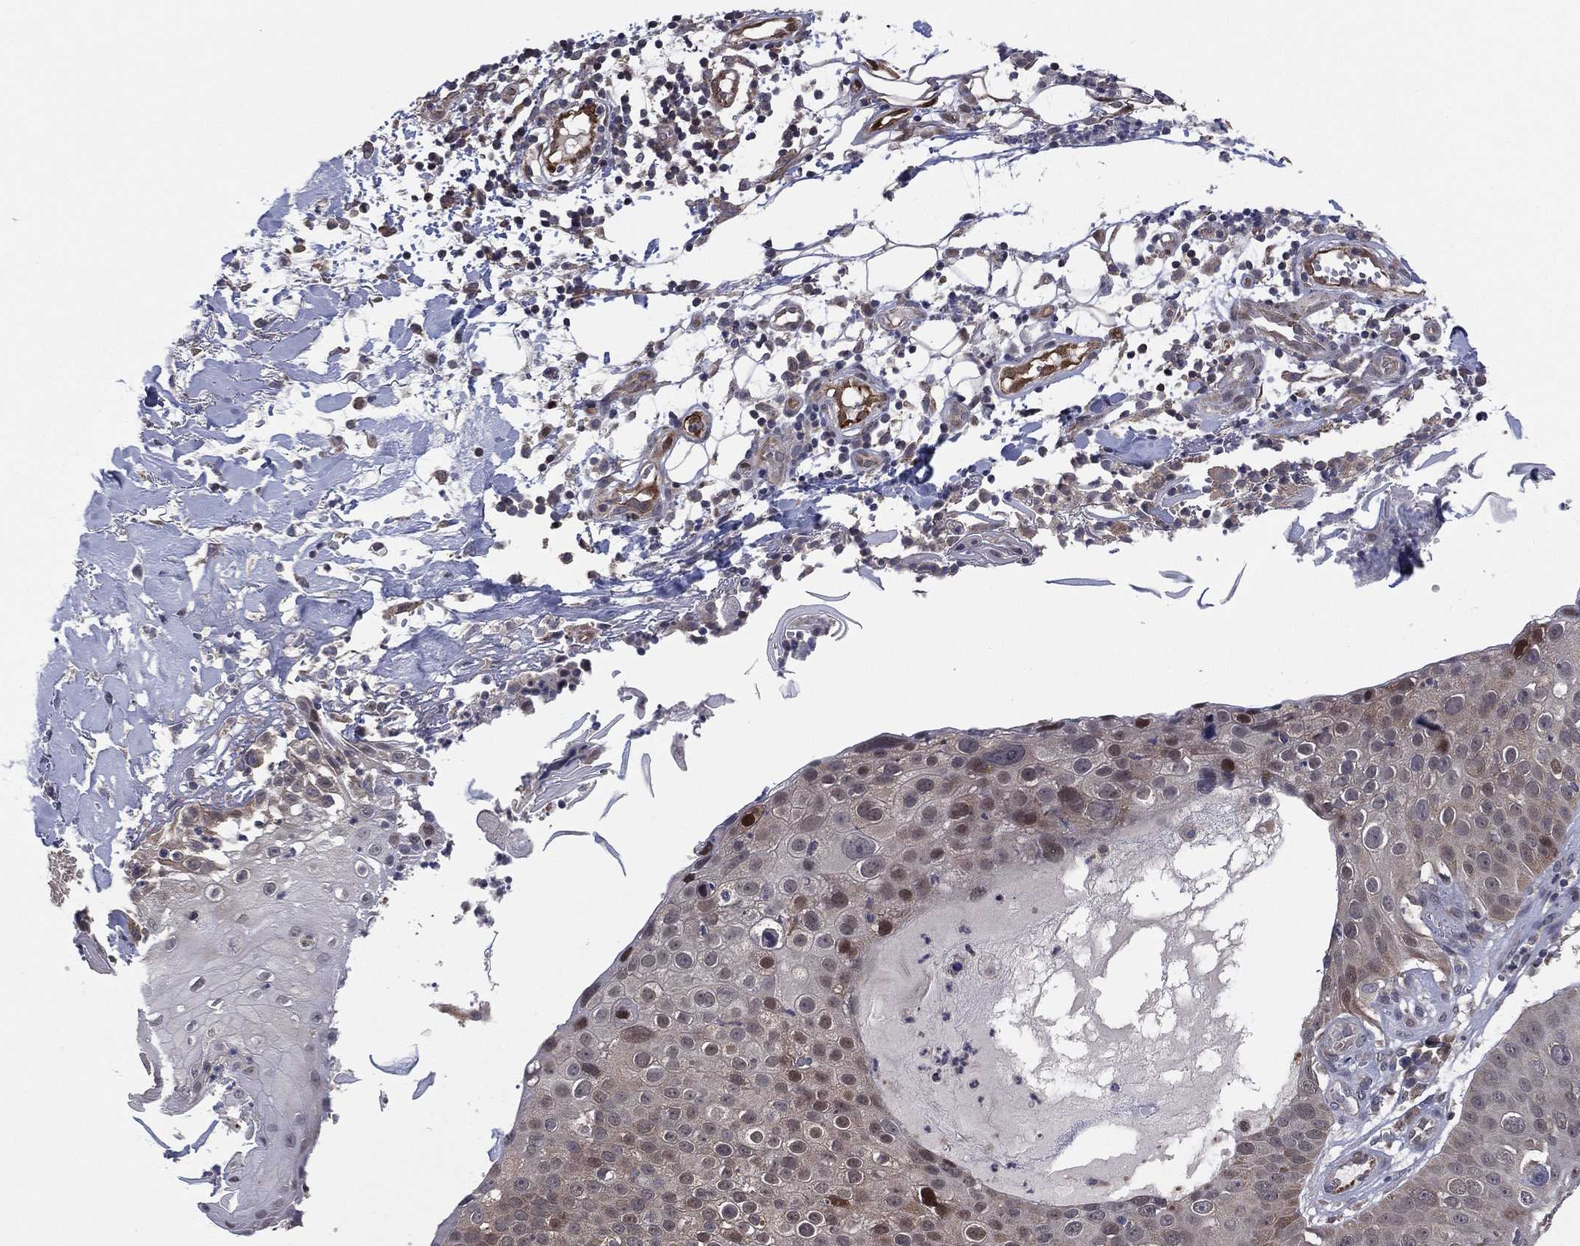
{"staining": {"intensity": "moderate", "quantity": "25%-75%", "location": "cytoplasmic/membranous,nuclear"}, "tissue": "skin cancer", "cell_type": "Tumor cells", "image_type": "cancer", "snomed": [{"axis": "morphology", "description": "Squamous cell carcinoma, NOS"}, {"axis": "topography", "description": "Skin"}], "caption": "Protein staining of squamous cell carcinoma (skin) tissue exhibits moderate cytoplasmic/membranous and nuclear staining in about 25%-75% of tumor cells.", "gene": "SNCG", "patient": {"sex": "male", "age": 71}}